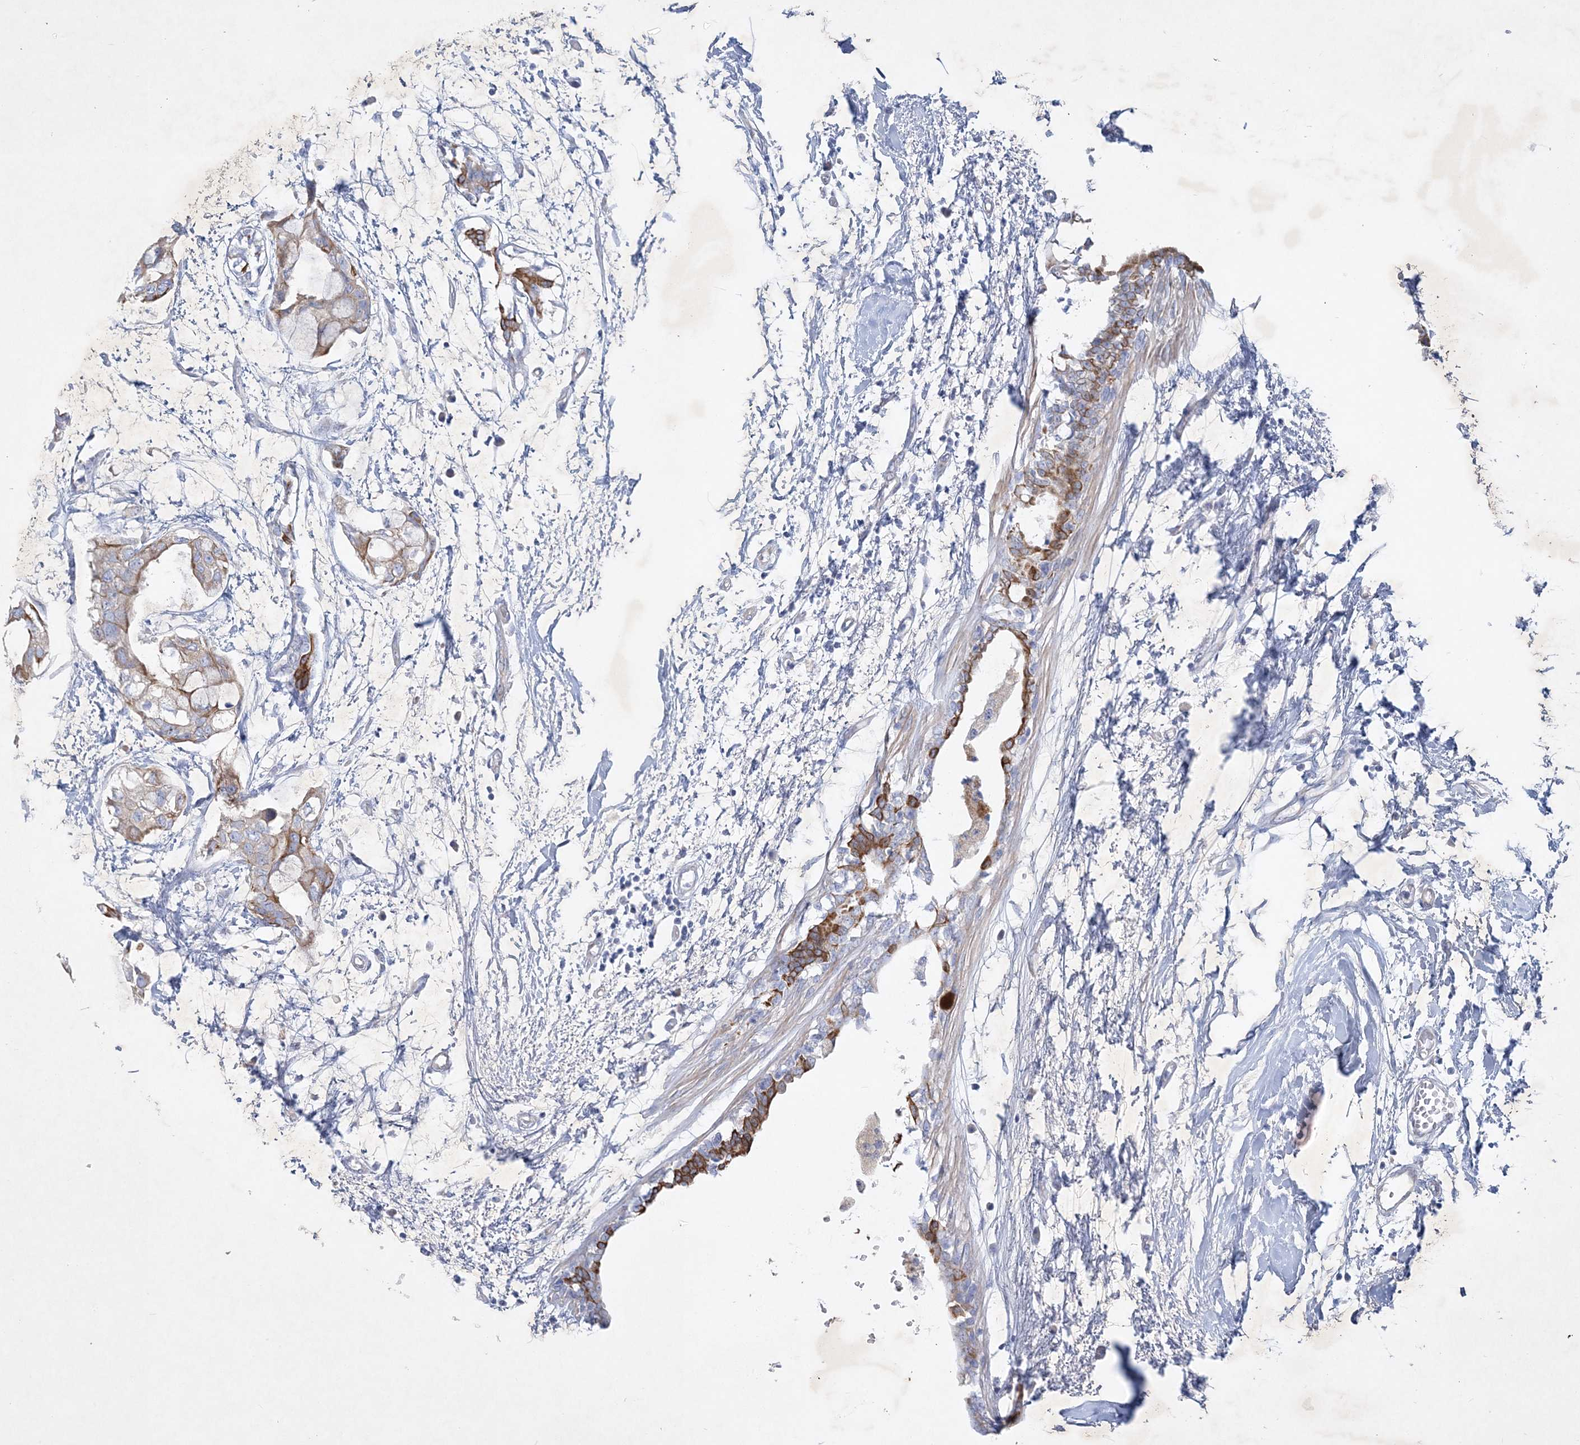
{"staining": {"intensity": "moderate", "quantity": "25%-75%", "location": "cytoplasmic/membranous"}, "tissue": "breast cancer", "cell_type": "Tumor cells", "image_type": "cancer", "snomed": [{"axis": "morphology", "description": "Duct carcinoma"}, {"axis": "topography", "description": "Breast"}], "caption": "DAB immunohistochemical staining of human breast cancer exhibits moderate cytoplasmic/membranous protein expression in approximately 25%-75% of tumor cells.", "gene": "FARSB", "patient": {"sex": "female", "age": 40}}